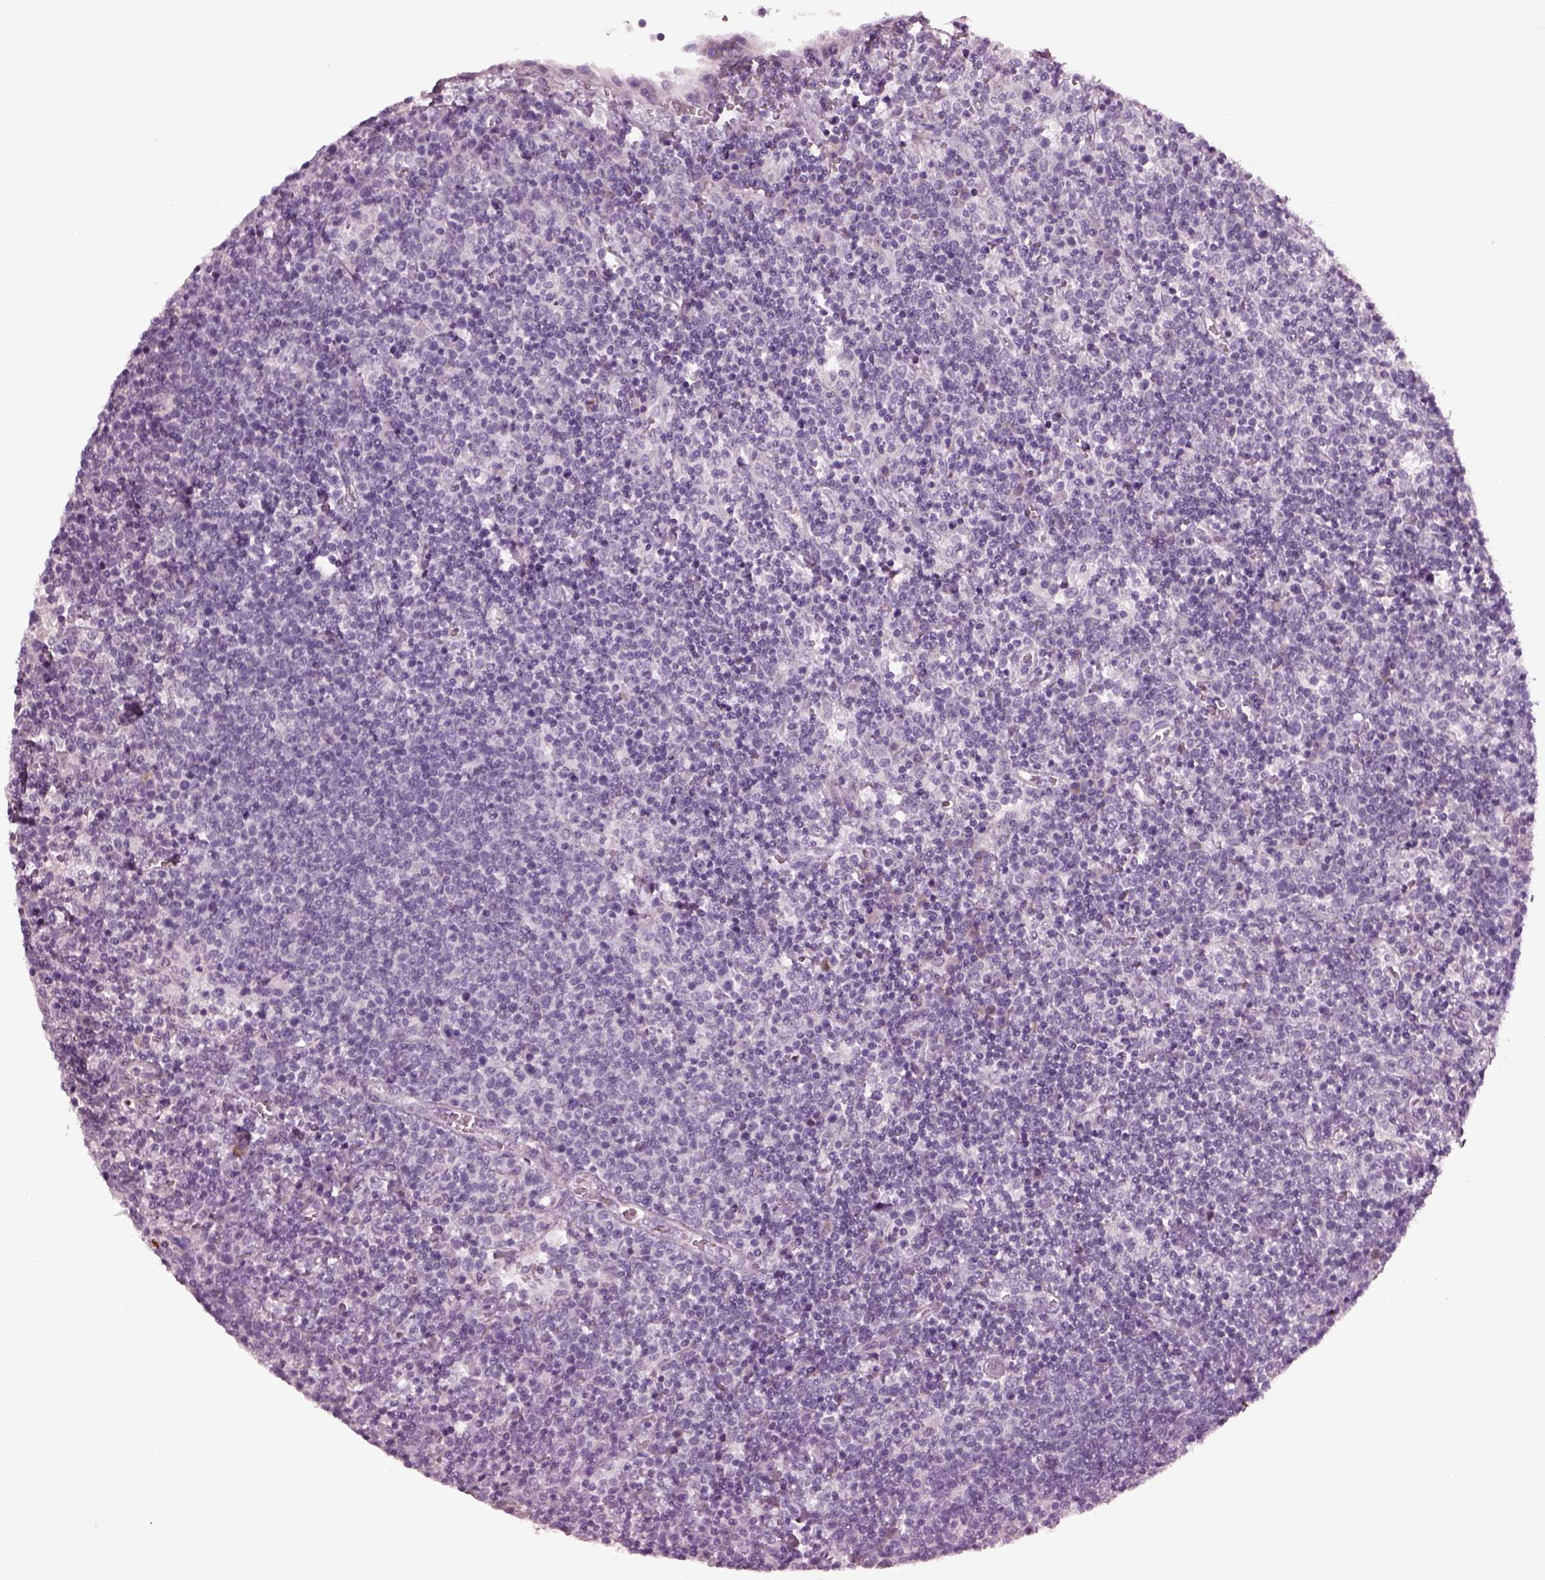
{"staining": {"intensity": "negative", "quantity": "none", "location": "none"}, "tissue": "lymphoma", "cell_type": "Tumor cells", "image_type": "cancer", "snomed": [{"axis": "morphology", "description": "Malignant lymphoma, non-Hodgkin's type, High grade"}, {"axis": "topography", "description": "Lymph node"}], "caption": "An immunohistochemistry image of lymphoma is shown. There is no staining in tumor cells of lymphoma.", "gene": "CYLC1", "patient": {"sex": "male", "age": 61}}